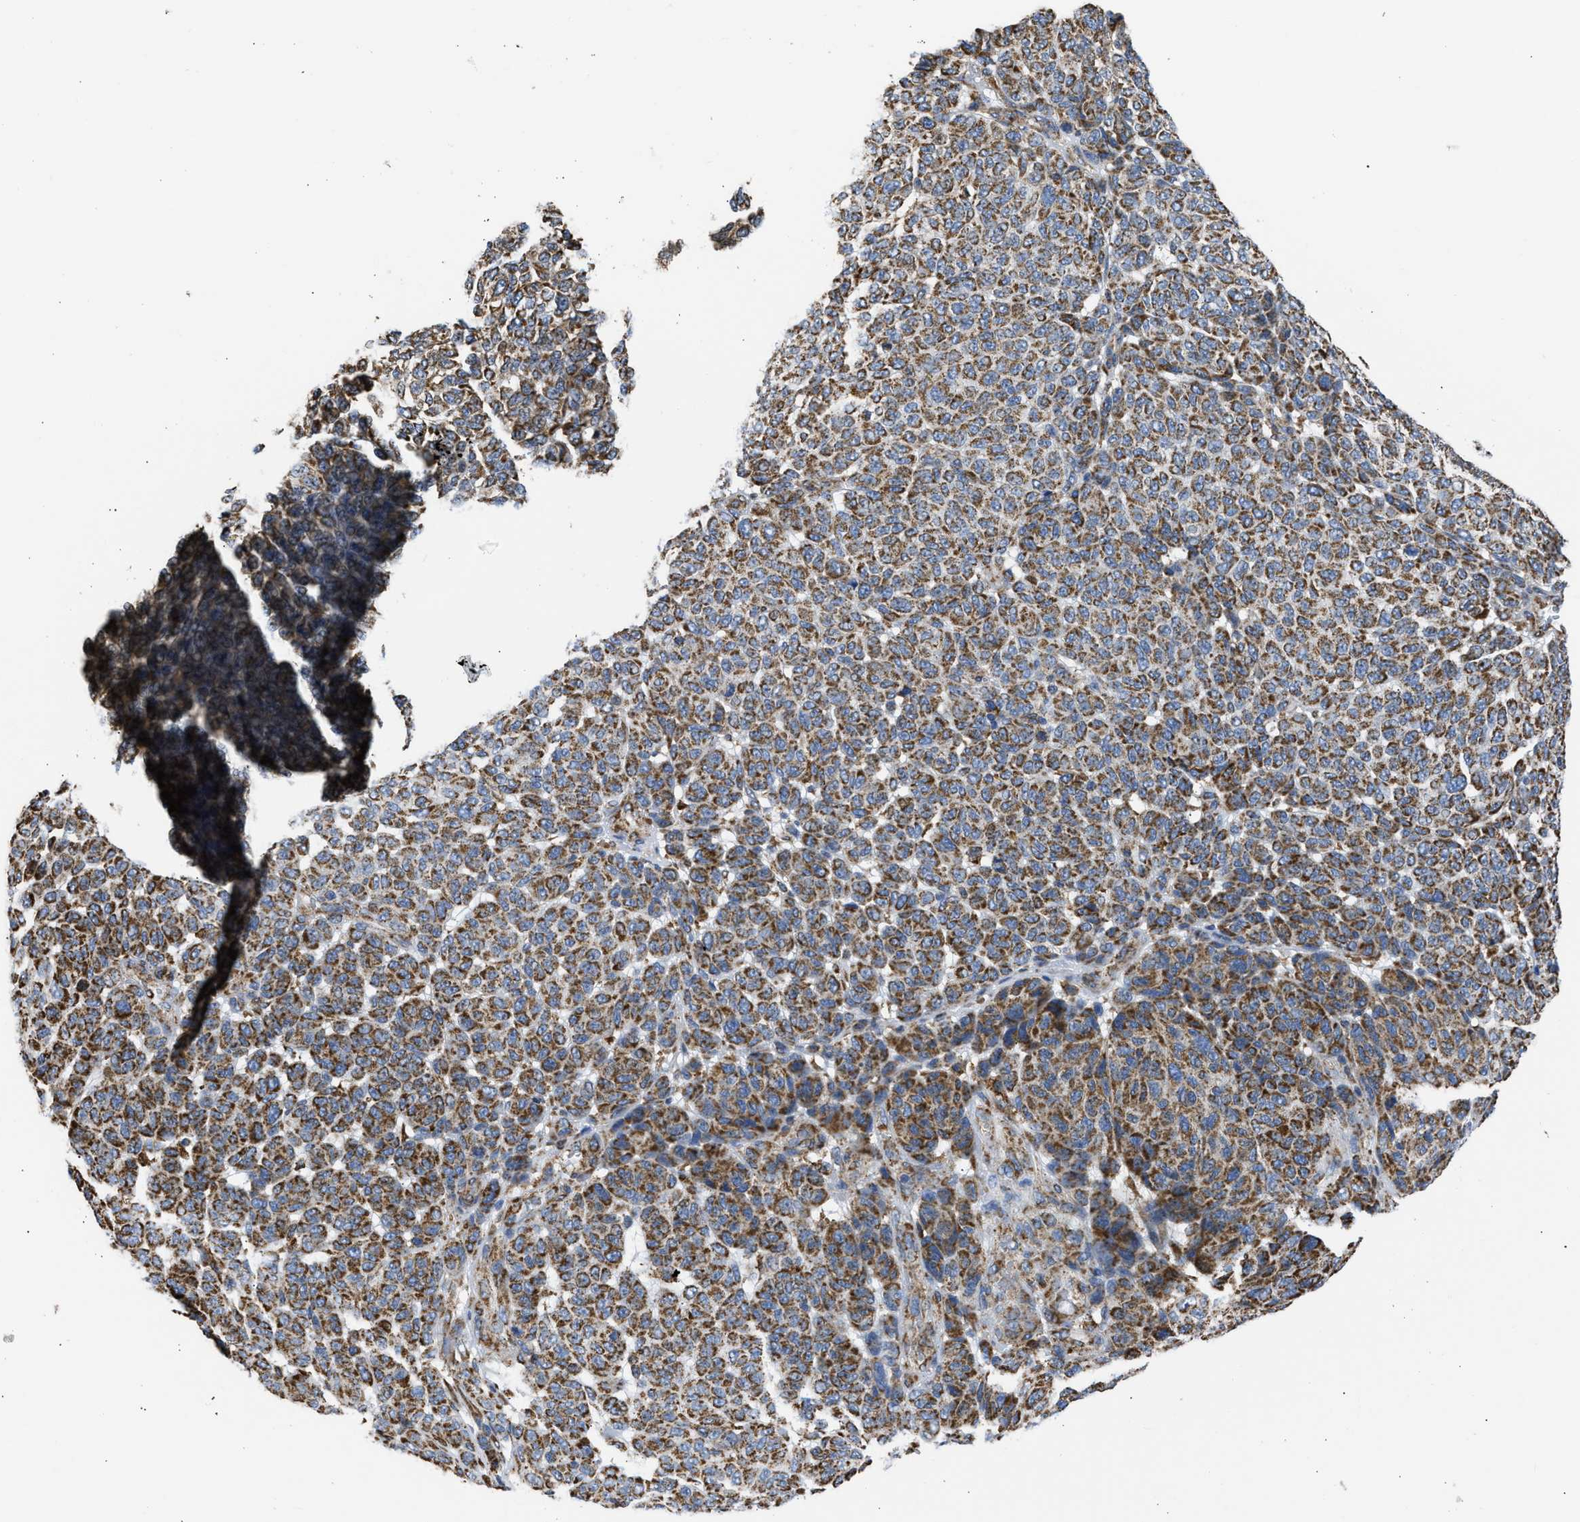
{"staining": {"intensity": "moderate", "quantity": ">75%", "location": "cytoplasmic/membranous"}, "tissue": "melanoma", "cell_type": "Tumor cells", "image_type": "cancer", "snomed": [{"axis": "morphology", "description": "Malignant melanoma, NOS"}, {"axis": "topography", "description": "Skin"}], "caption": "High-magnification brightfield microscopy of malignant melanoma stained with DAB (3,3'-diaminobenzidine) (brown) and counterstained with hematoxylin (blue). tumor cells exhibit moderate cytoplasmic/membranous expression is appreciated in about>75% of cells.", "gene": "CYCS", "patient": {"sex": "male", "age": 59}}